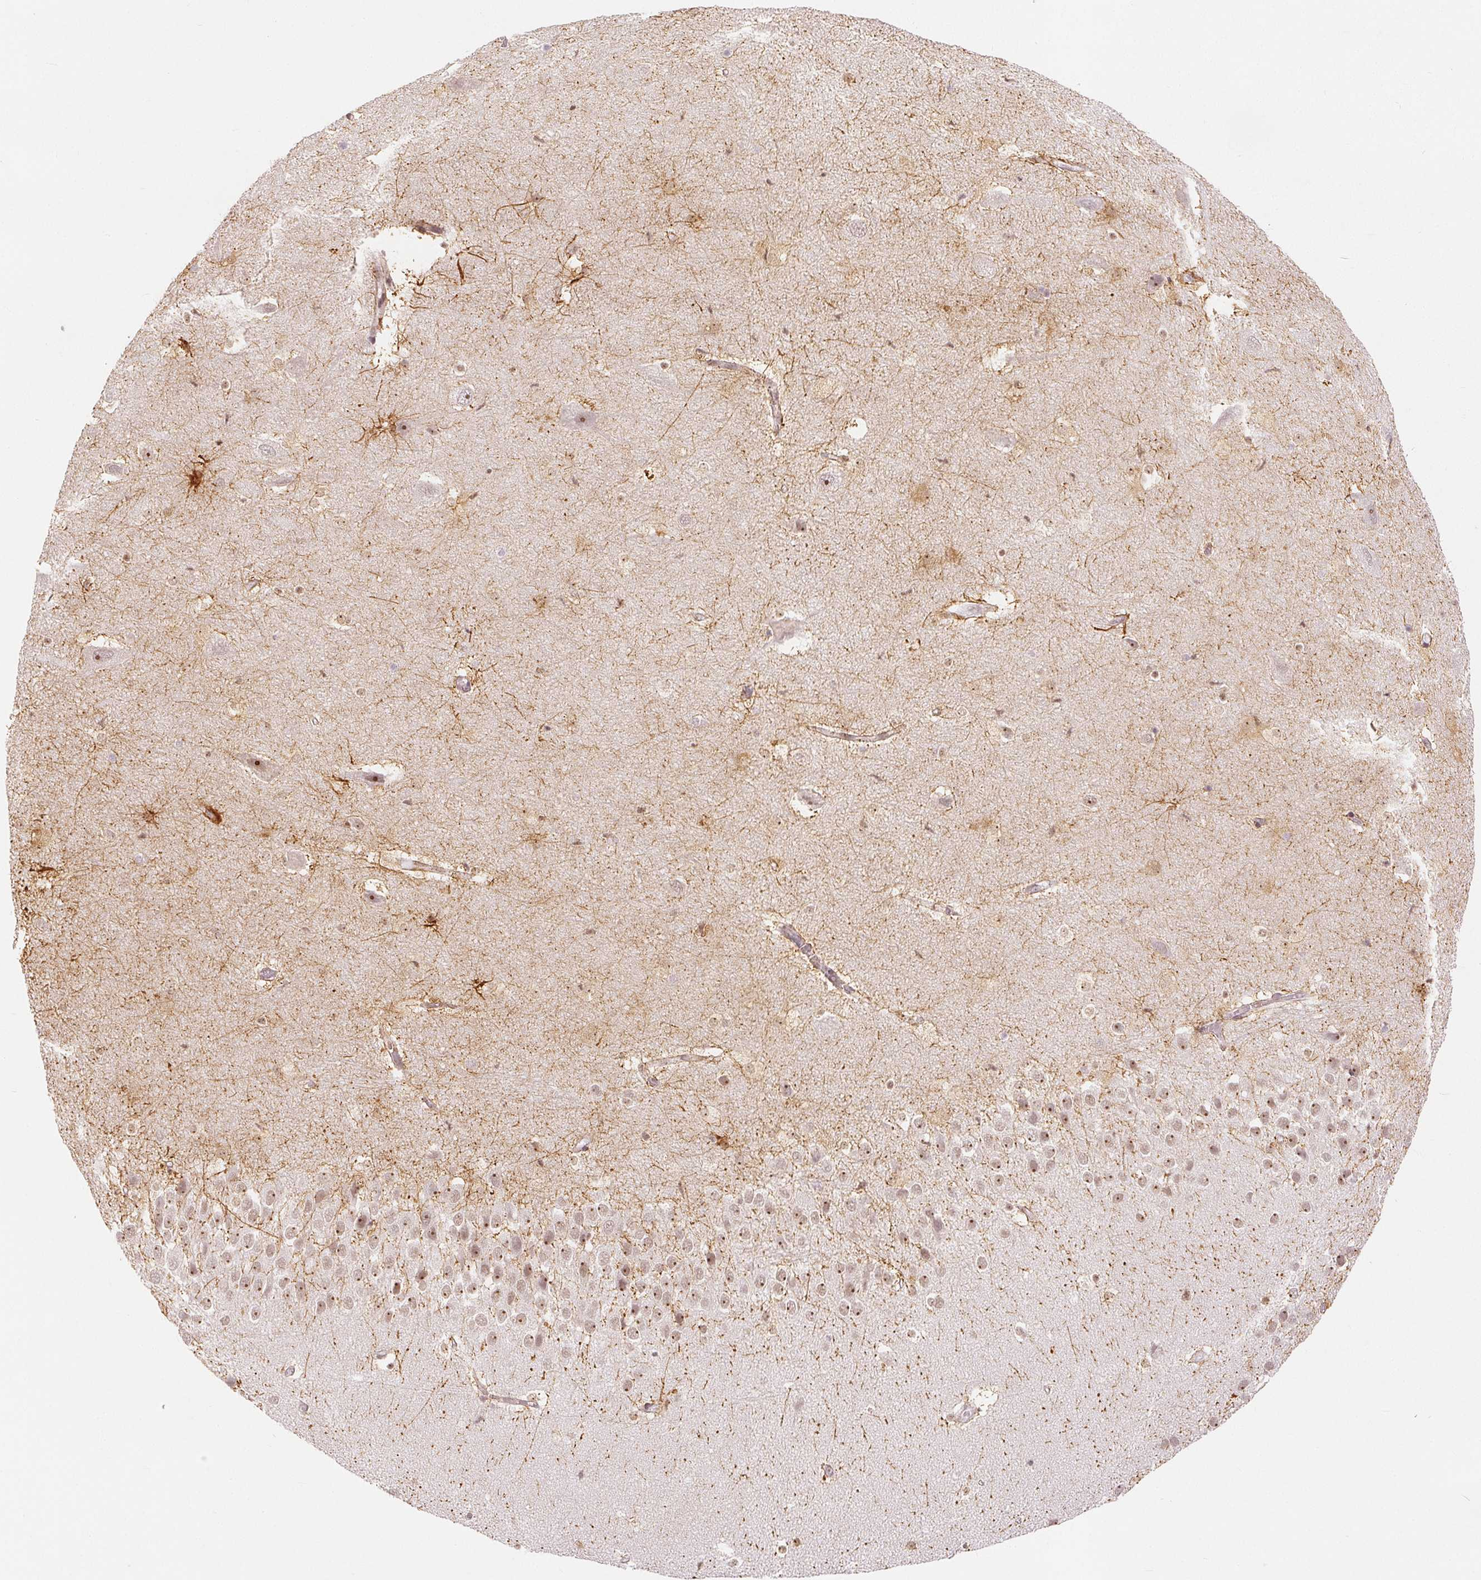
{"staining": {"intensity": "weak", "quantity": "<25%", "location": "nuclear"}, "tissue": "hippocampus", "cell_type": "Glial cells", "image_type": "normal", "snomed": [{"axis": "morphology", "description": "Normal tissue, NOS"}, {"axis": "topography", "description": "Hippocampus"}], "caption": "A high-resolution micrograph shows IHC staining of benign hippocampus, which displays no significant positivity in glial cells. (DAB (3,3'-diaminobenzidine) IHC with hematoxylin counter stain).", "gene": "DEK", "patient": {"sex": "male", "age": 26}}